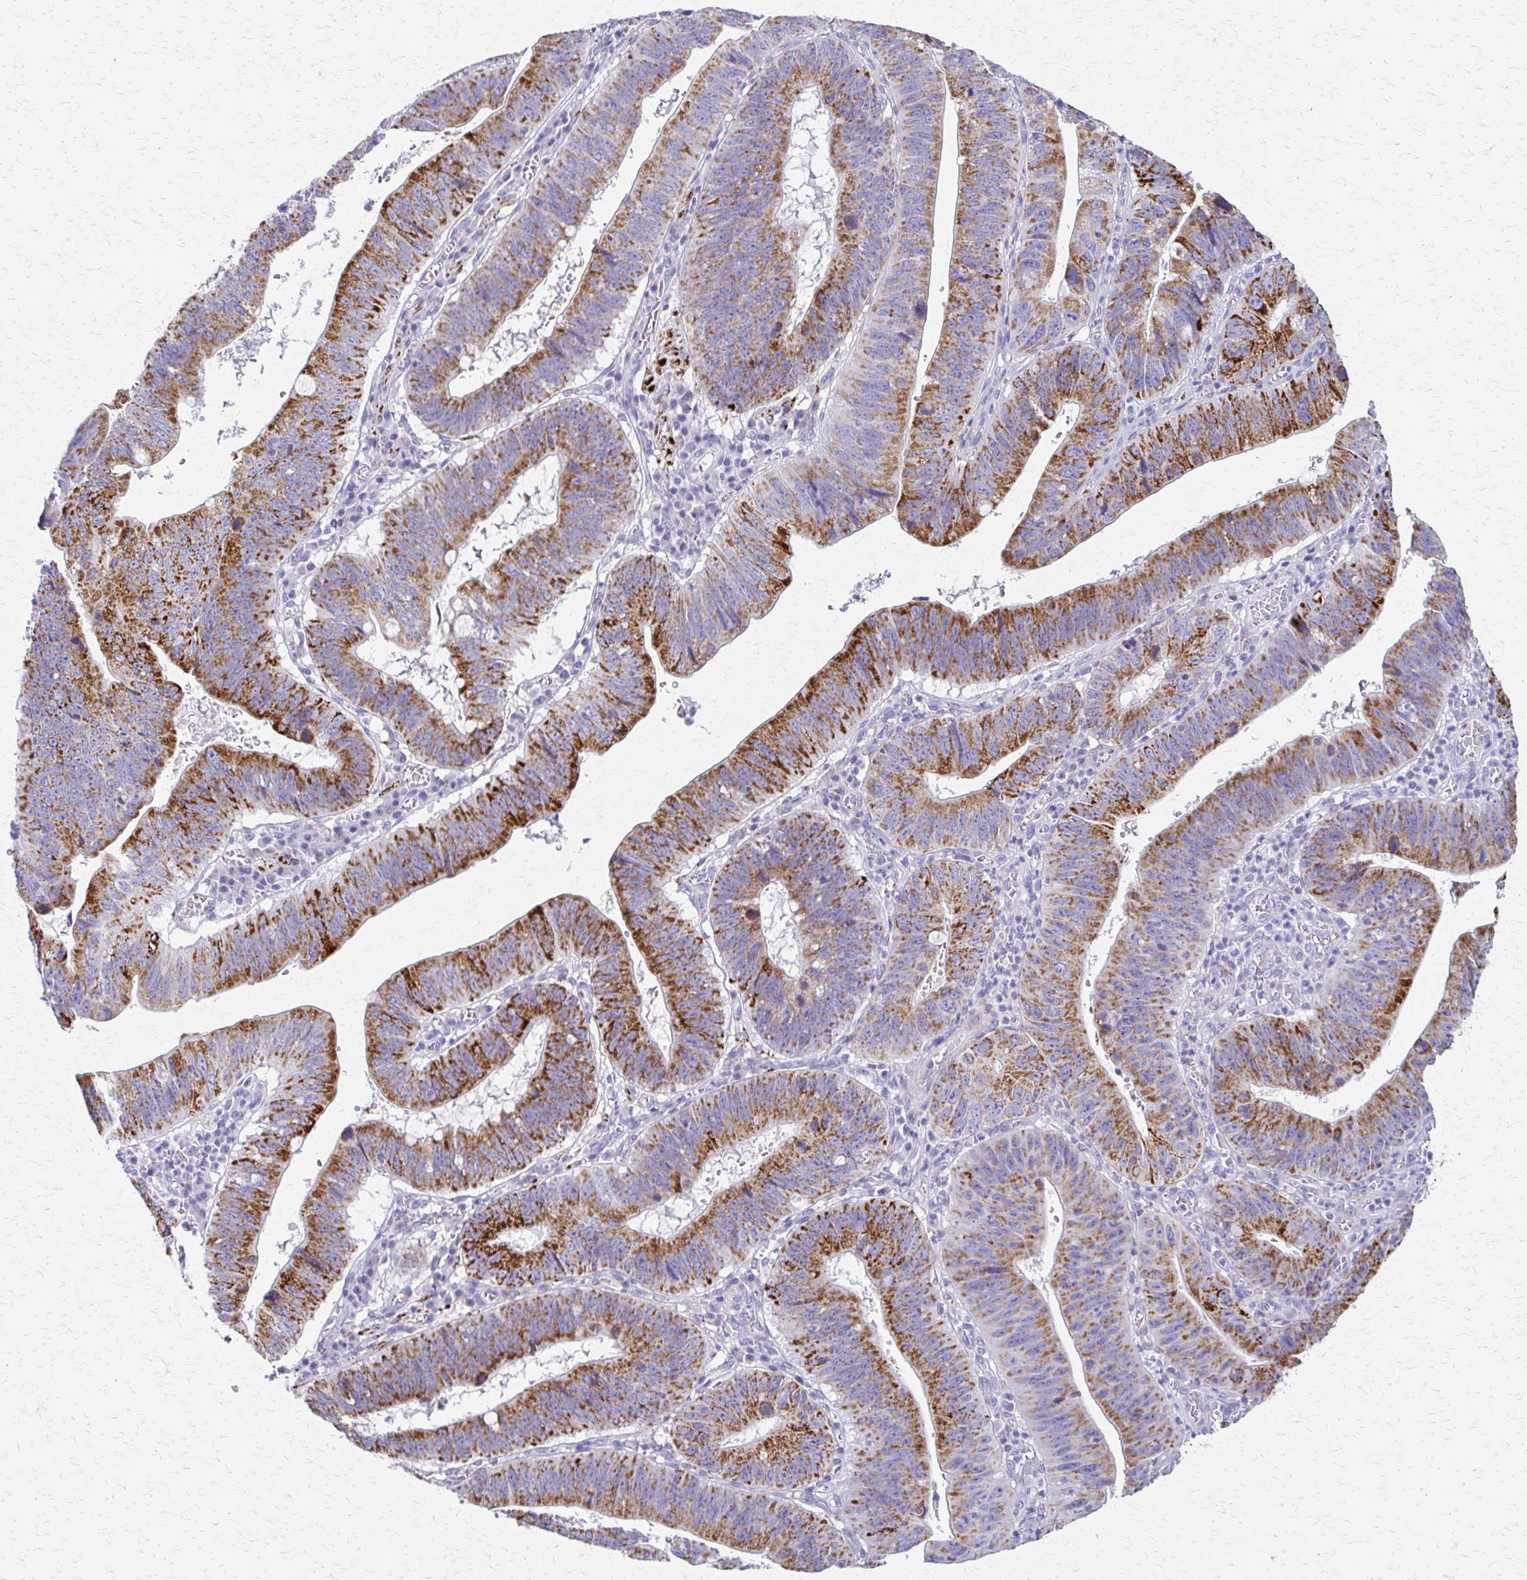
{"staining": {"intensity": "strong", "quantity": ">75%", "location": "cytoplasmic/membranous"}, "tissue": "stomach cancer", "cell_type": "Tumor cells", "image_type": "cancer", "snomed": [{"axis": "morphology", "description": "Adenocarcinoma, NOS"}, {"axis": "topography", "description": "Stomach"}], "caption": "Protein expression analysis of human stomach cancer (adenocarcinoma) reveals strong cytoplasmic/membranous expression in about >75% of tumor cells.", "gene": "ZSCAN5B", "patient": {"sex": "male", "age": 59}}